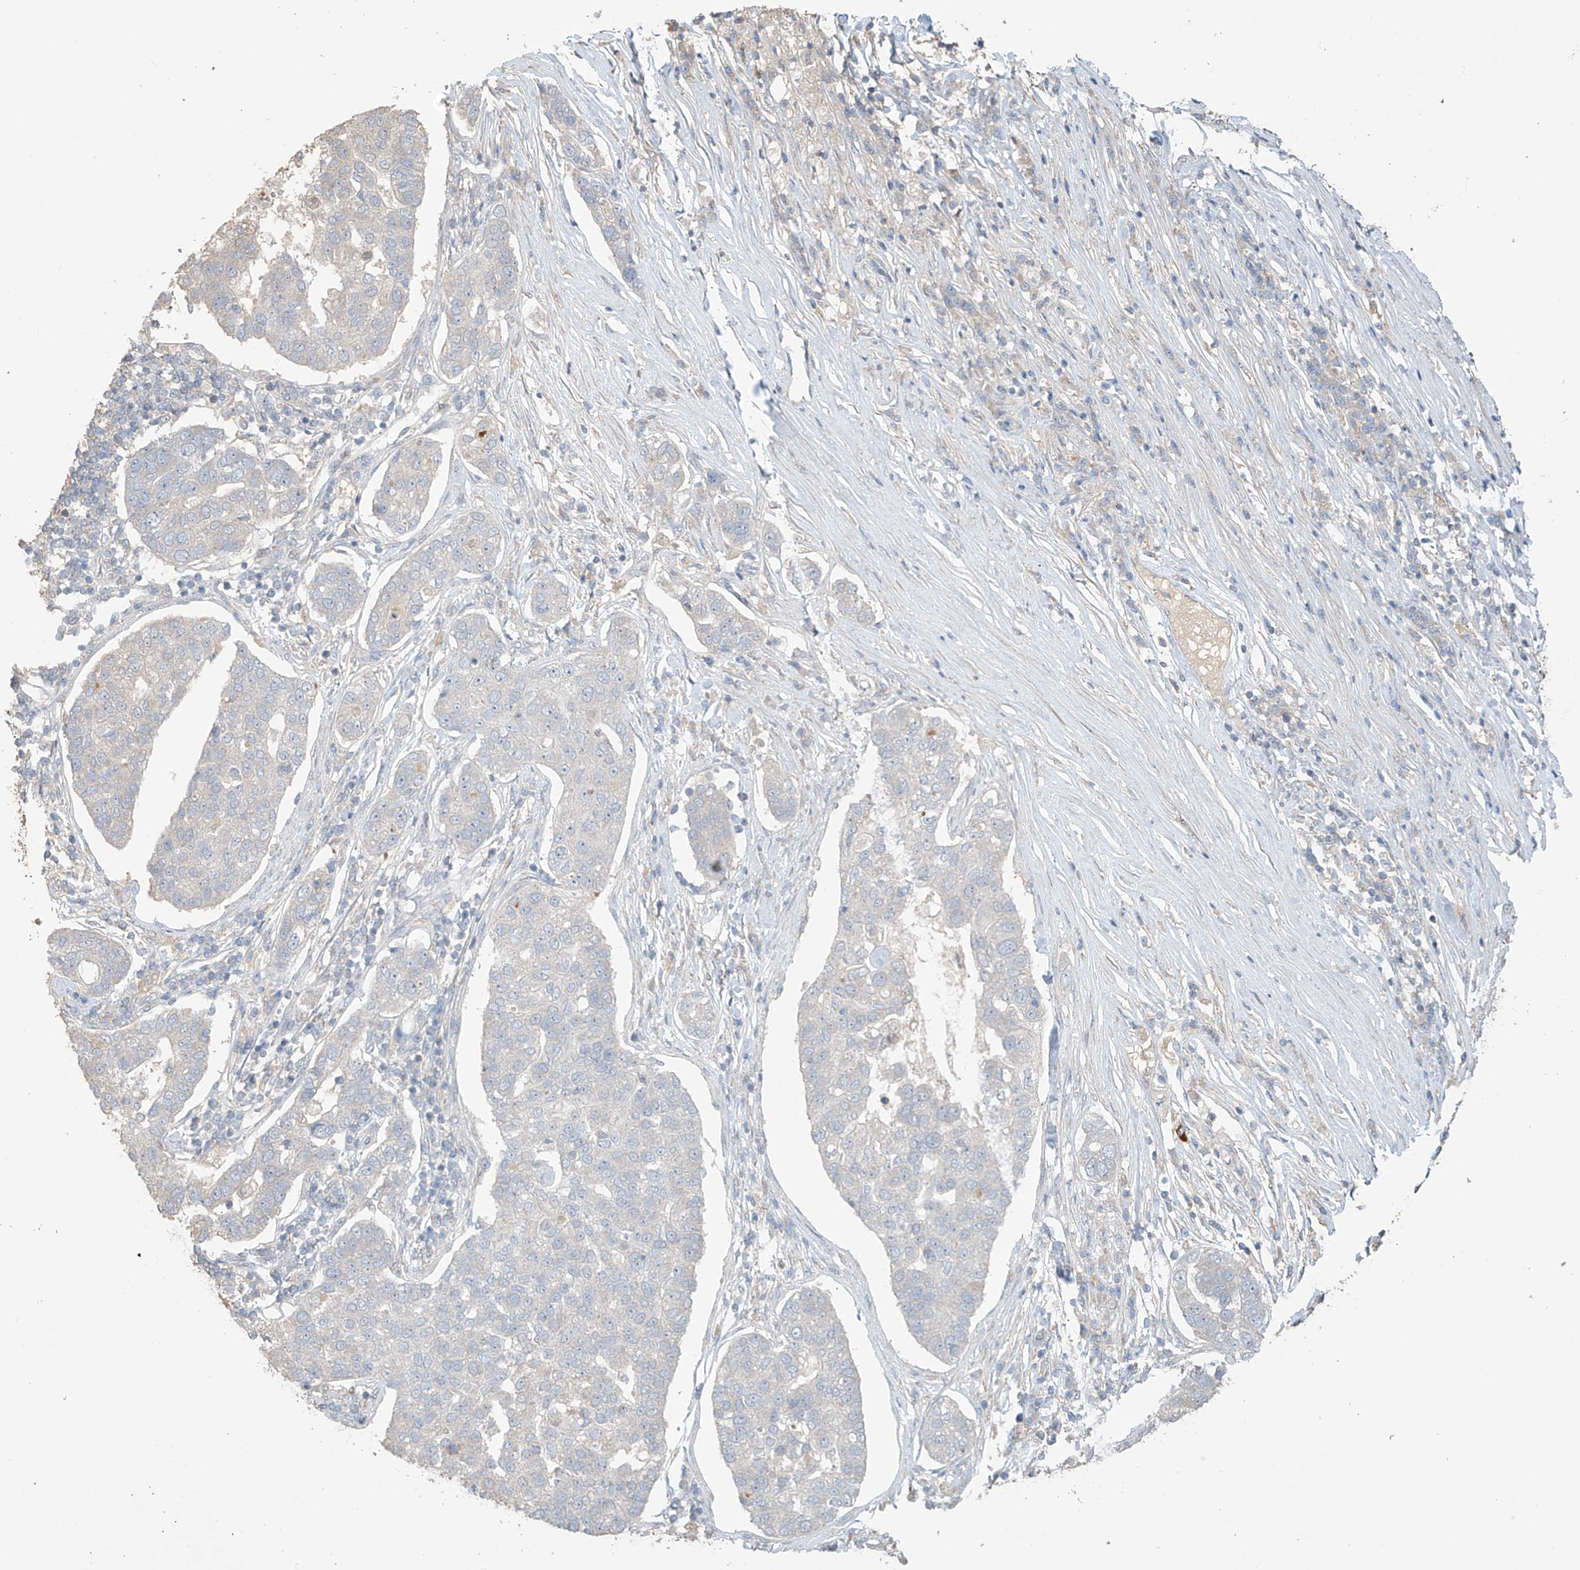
{"staining": {"intensity": "negative", "quantity": "none", "location": "none"}, "tissue": "pancreatic cancer", "cell_type": "Tumor cells", "image_type": "cancer", "snomed": [{"axis": "morphology", "description": "Adenocarcinoma, NOS"}, {"axis": "topography", "description": "Pancreas"}], "caption": "The immunohistochemistry micrograph has no significant expression in tumor cells of pancreatic cancer tissue. (DAB (3,3'-diaminobenzidine) immunohistochemistry (IHC) visualized using brightfield microscopy, high magnification).", "gene": "SLFN14", "patient": {"sex": "female", "age": 61}}